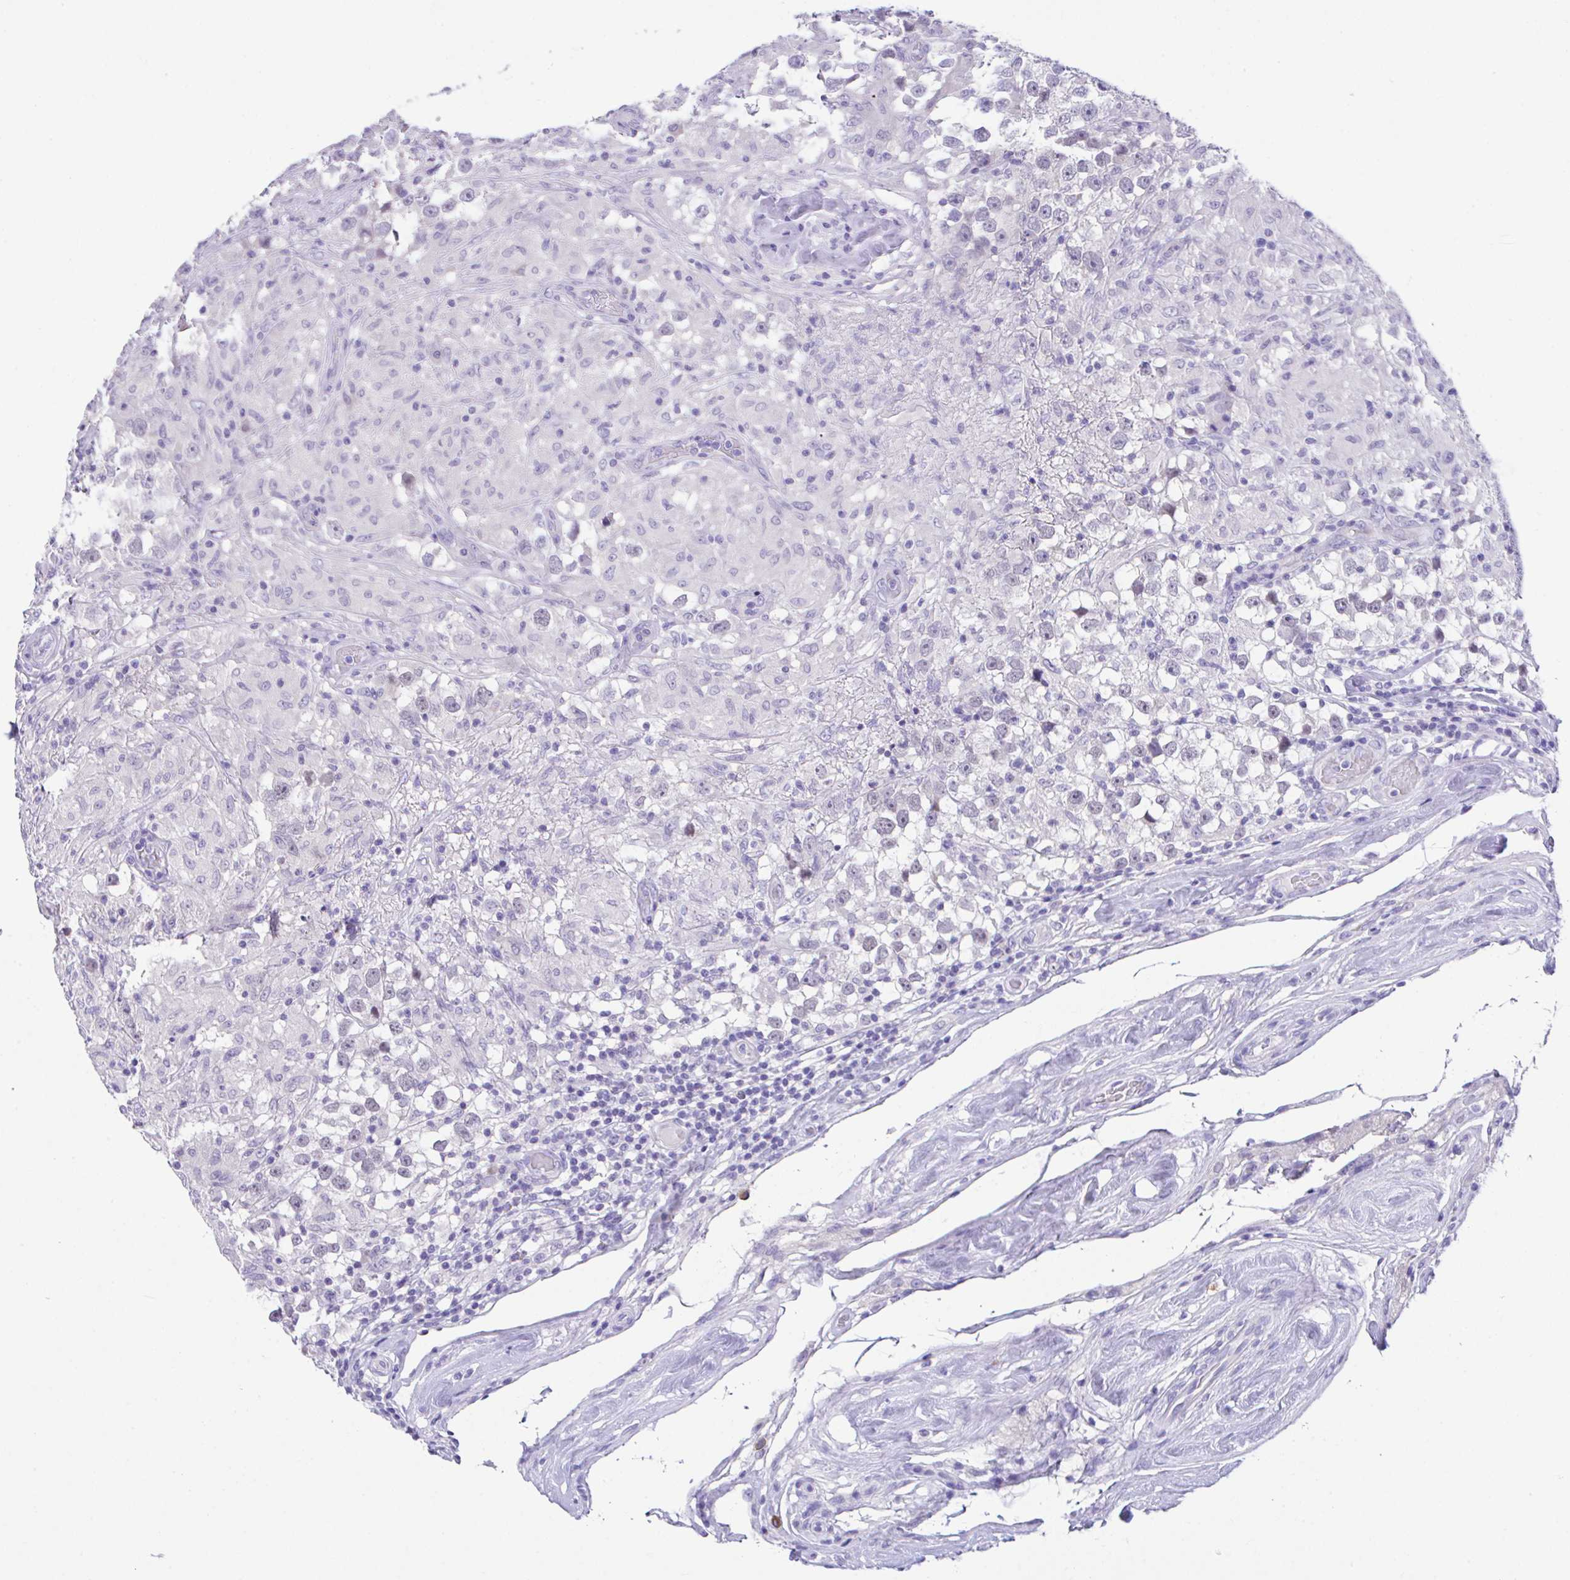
{"staining": {"intensity": "negative", "quantity": "none", "location": "none"}, "tissue": "testis cancer", "cell_type": "Tumor cells", "image_type": "cancer", "snomed": [{"axis": "morphology", "description": "Seminoma, NOS"}, {"axis": "topography", "description": "Testis"}], "caption": "The image shows no staining of tumor cells in testis cancer (seminoma).", "gene": "HACD4", "patient": {"sex": "male", "age": 46}}